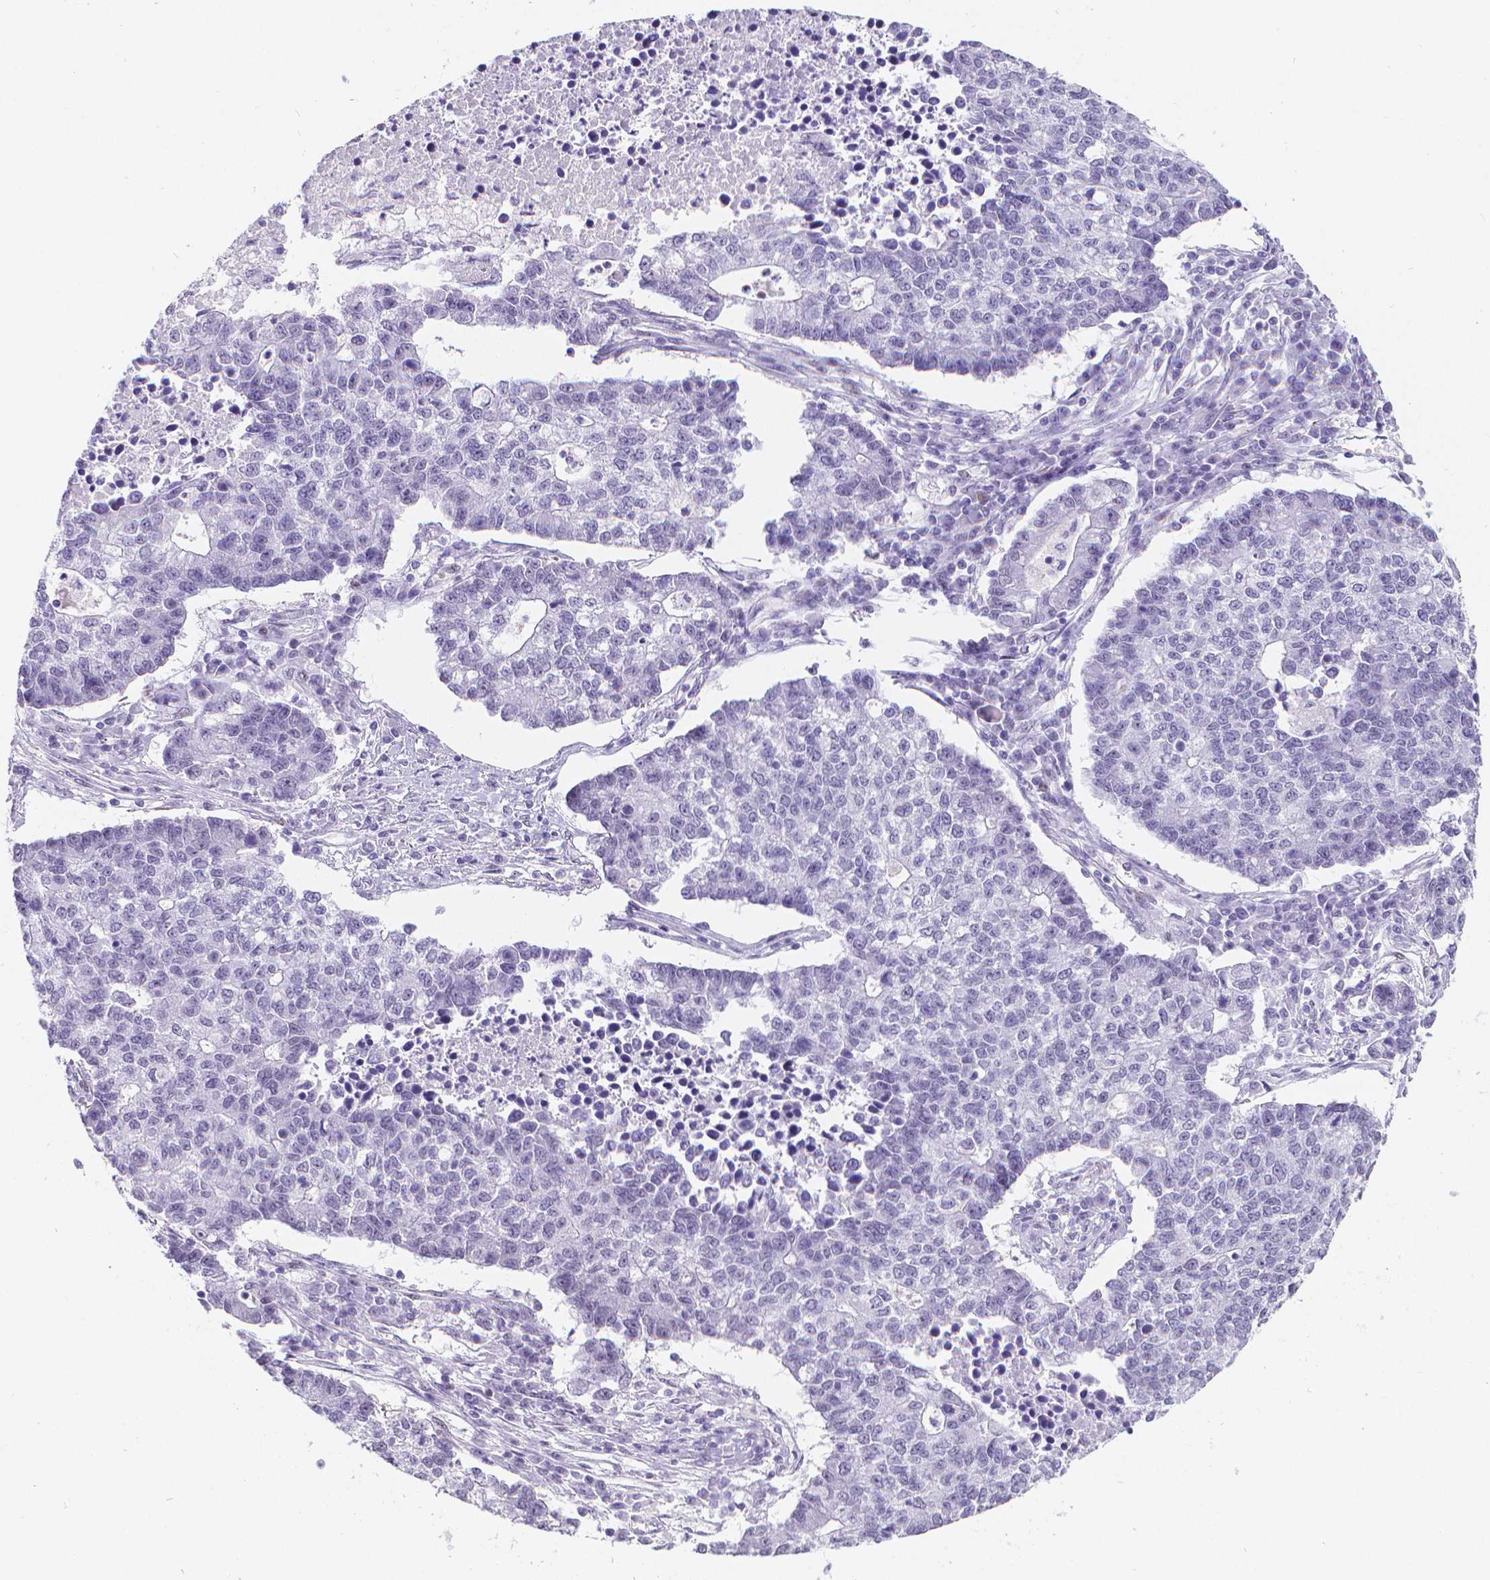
{"staining": {"intensity": "negative", "quantity": "none", "location": "none"}, "tissue": "lung cancer", "cell_type": "Tumor cells", "image_type": "cancer", "snomed": [{"axis": "morphology", "description": "Adenocarcinoma, NOS"}, {"axis": "topography", "description": "Lung"}], "caption": "A histopathology image of lung cancer stained for a protein displays no brown staining in tumor cells.", "gene": "MEF2C", "patient": {"sex": "male", "age": 57}}